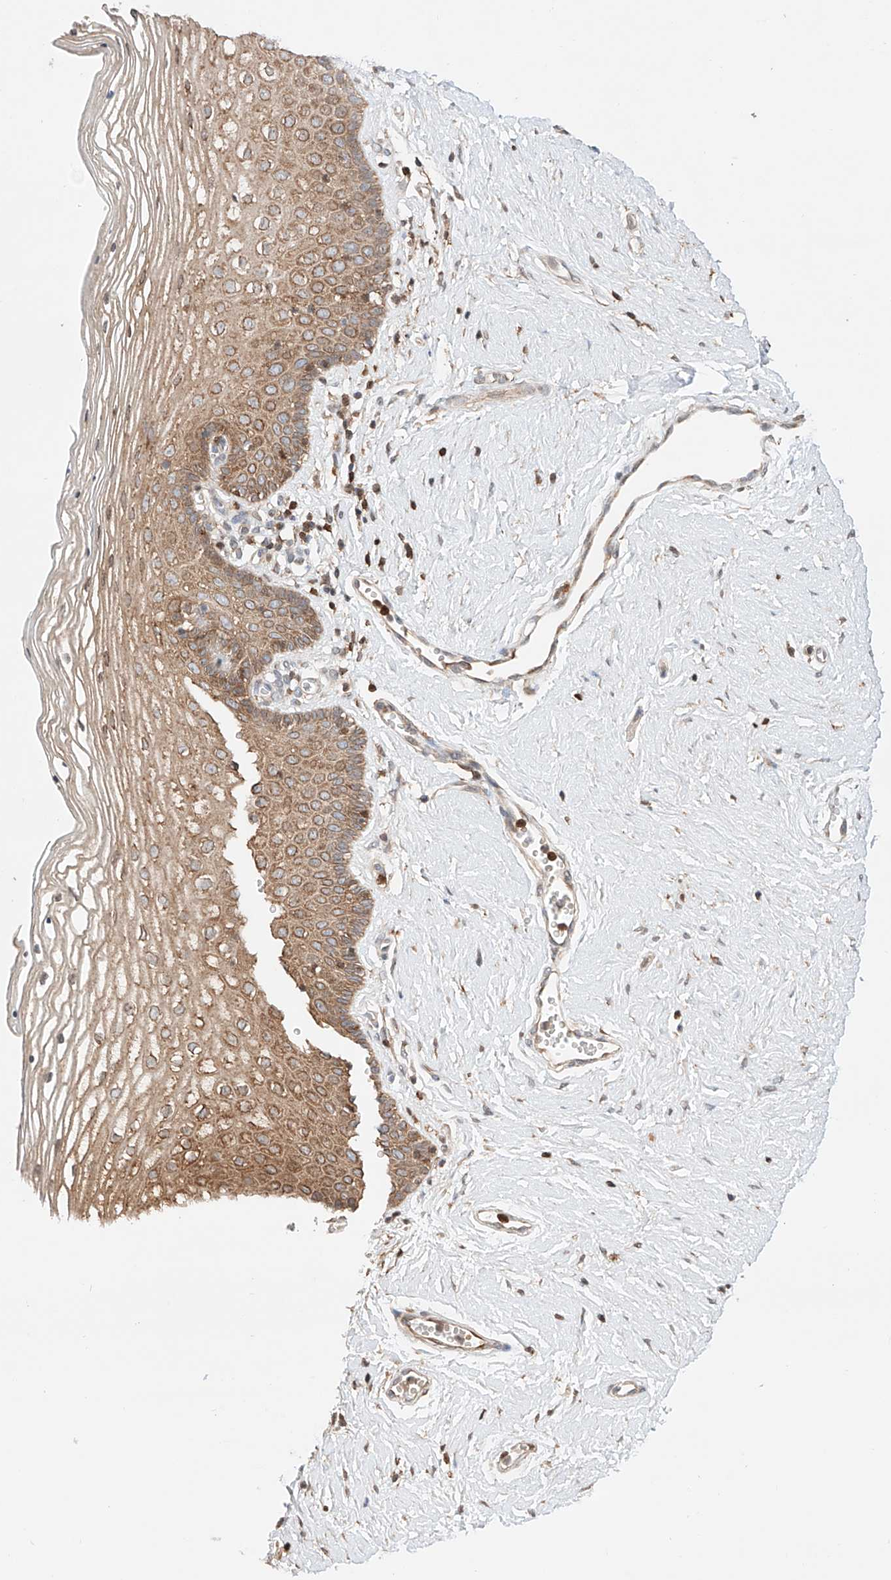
{"staining": {"intensity": "moderate", "quantity": ">75%", "location": "cytoplasmic/membranous"}, "tissue": "vagina", "cell_type": "Squamous epithelial cells", "image_type": "normal", "snomed": [{"axis": "morphology", "description": "Normal tissue, NOS"}, {"axis": "topography", "description": "Vagina"}, {"axis": "topography", "description": "Cervix"}], "caption": "Squamous epithelial cells exhibit medium levels of moderate cytoplasmic/membranous positivity in about >75% of cells in normal human vagina.", "gene": "IGSF22", "patient": {"sex": "female", "age": 40}}